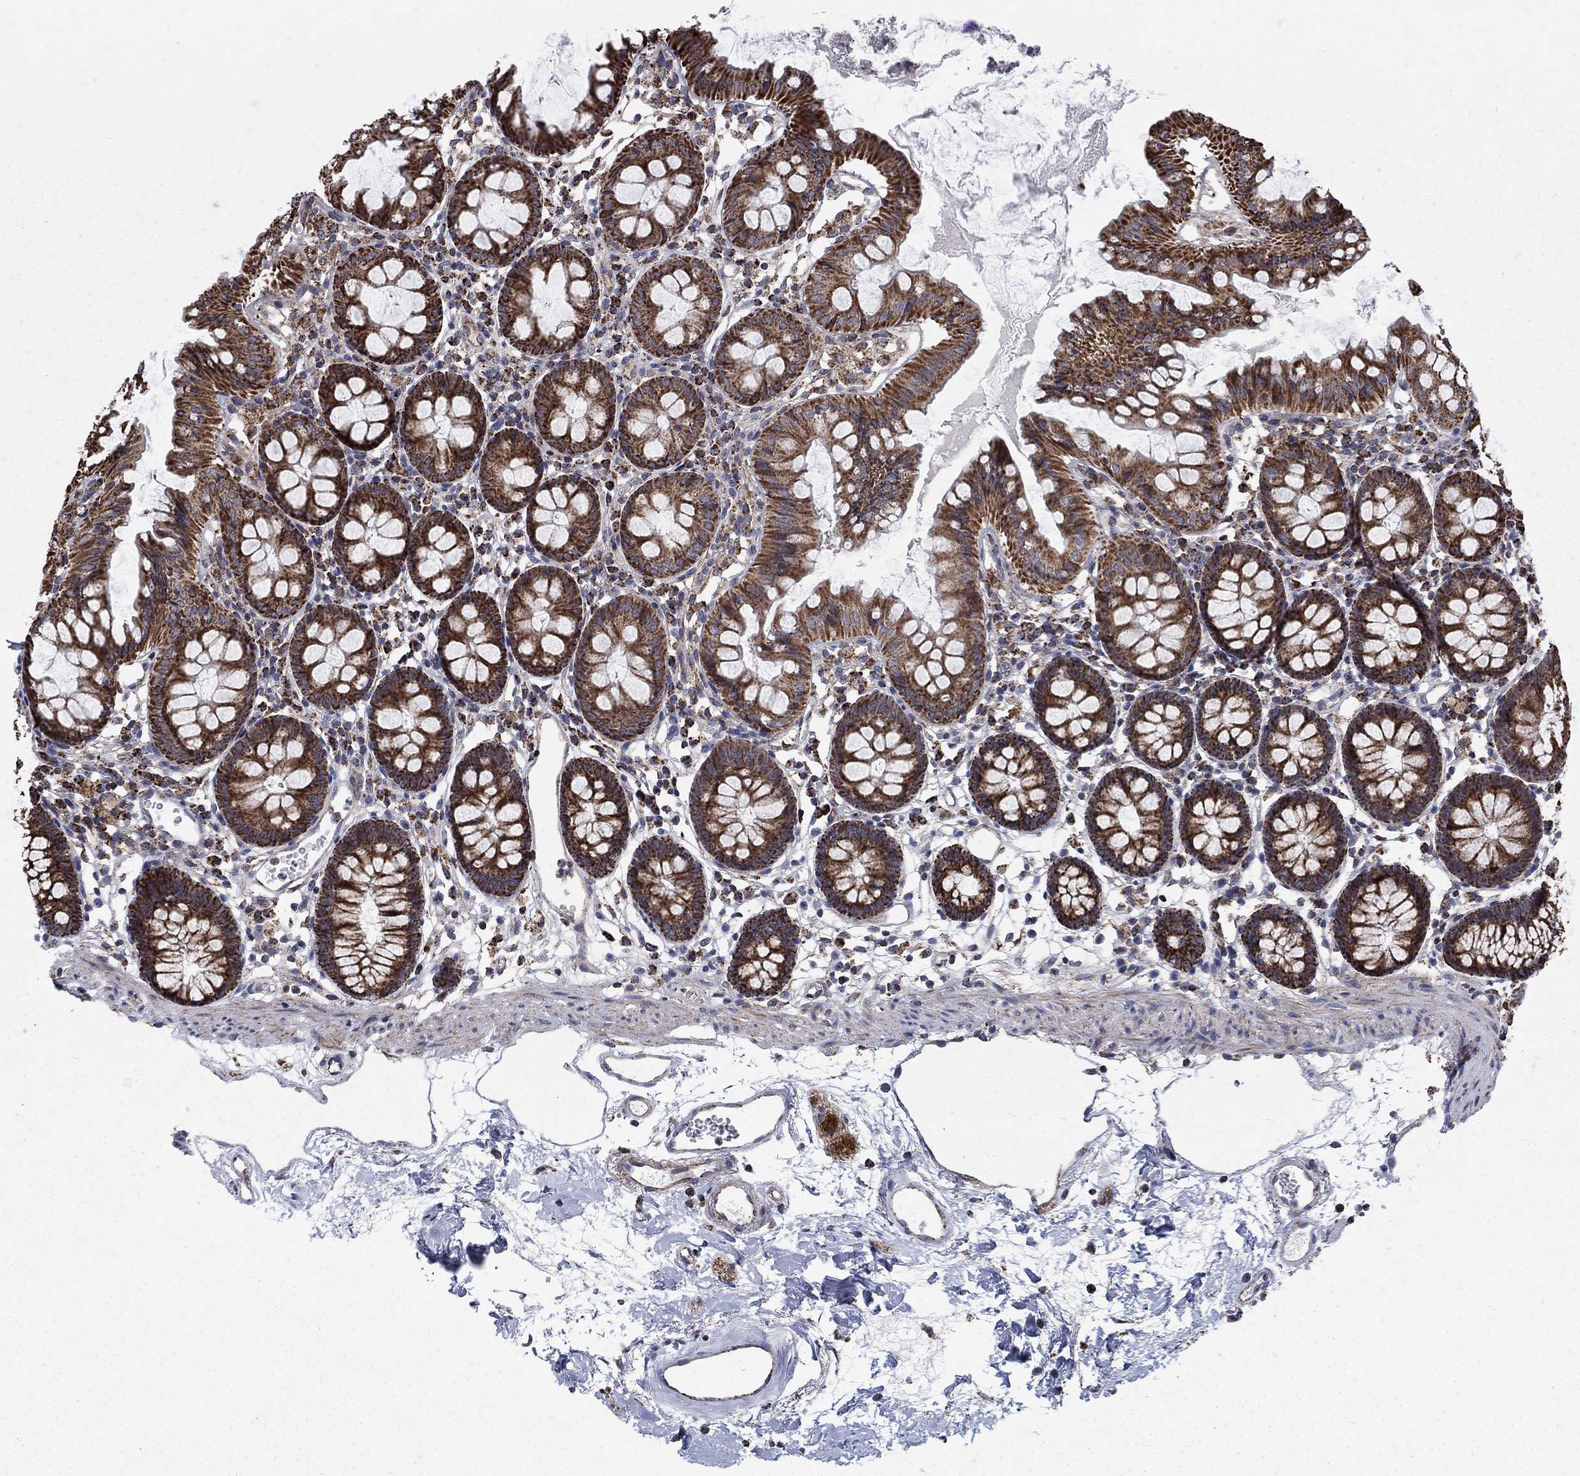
{"staining": {"intensity": "negative", "quantity": "none", "location": "none"}, "tissue": "colon", "cell_type": "Endothelial cells", "image_type": "normal", "snomed": [{"axis": "morphology", "description": "Normal tissue, NOS"}, {"axis": "topography", "description": "Colon"}], "caption": "Immunohistochemistry micrograph of unremarkable human colon stained for a protein (brown), which exhibits no expression in endothelial cells. (Immunohistochemistry, brightfield microscopy, high magnification).", "gene": "MOAP1", "patient": {"sex": "female", "age": 84}}